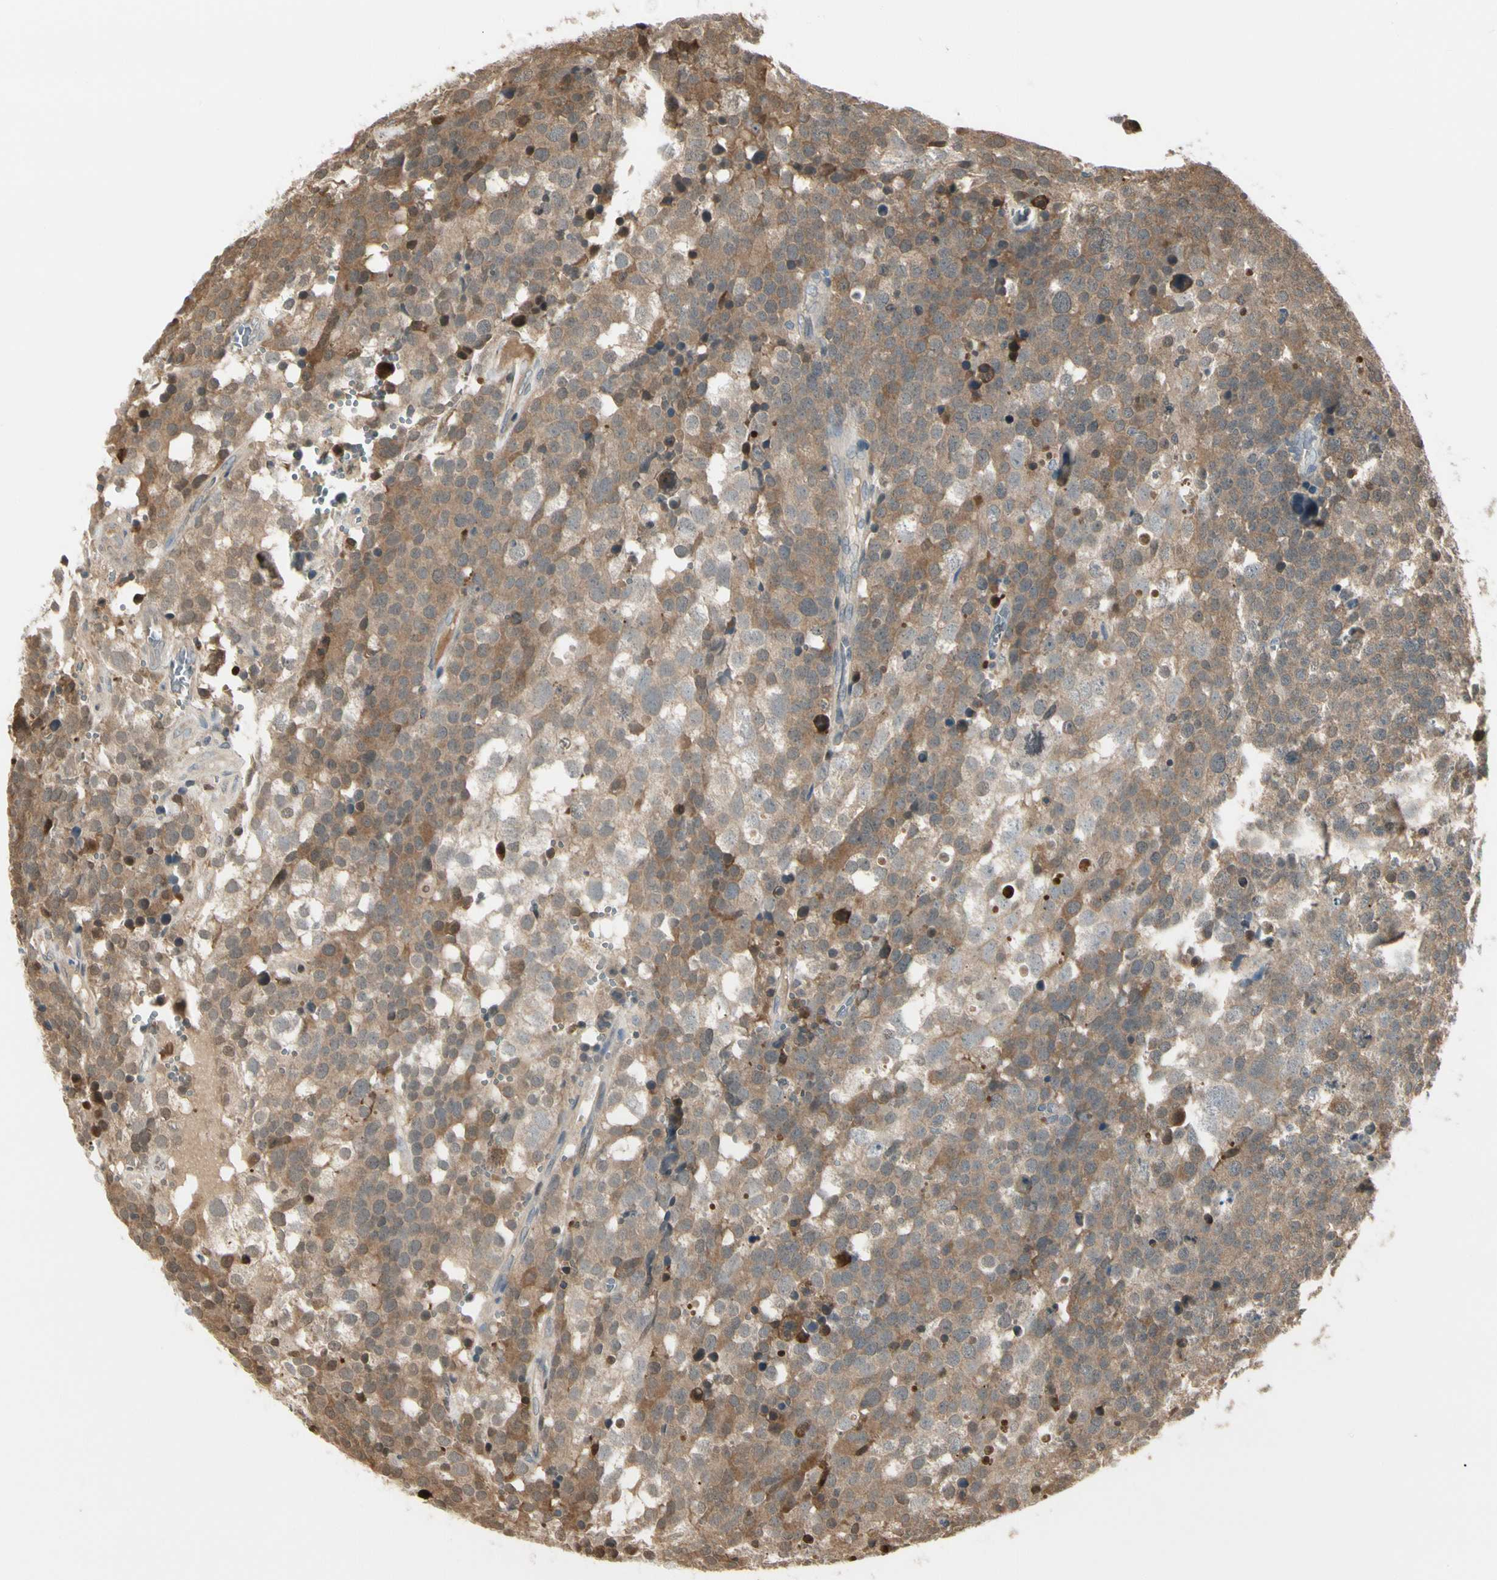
{"staining": {"intensity": "moderate", "quantity": ">75%", "location": "cytoplasmic/membranous"}, "tissue": "testis cancer", "cell_type": "Tumor cells", "image_type": "cancer", "snomed": [{"axis": "morphology", "description": "Seminoma, NOS"}, {"axis": "topography", "description": "Testis"}], "caption": "DAB immunohistochemical staining of testis cancer demonstrates moderate cytoplasmic/membranous protein positivity in approximately >75% of tumor cells.", "gene": "EVC", "patient": {"sex": "male", "age": 71}}